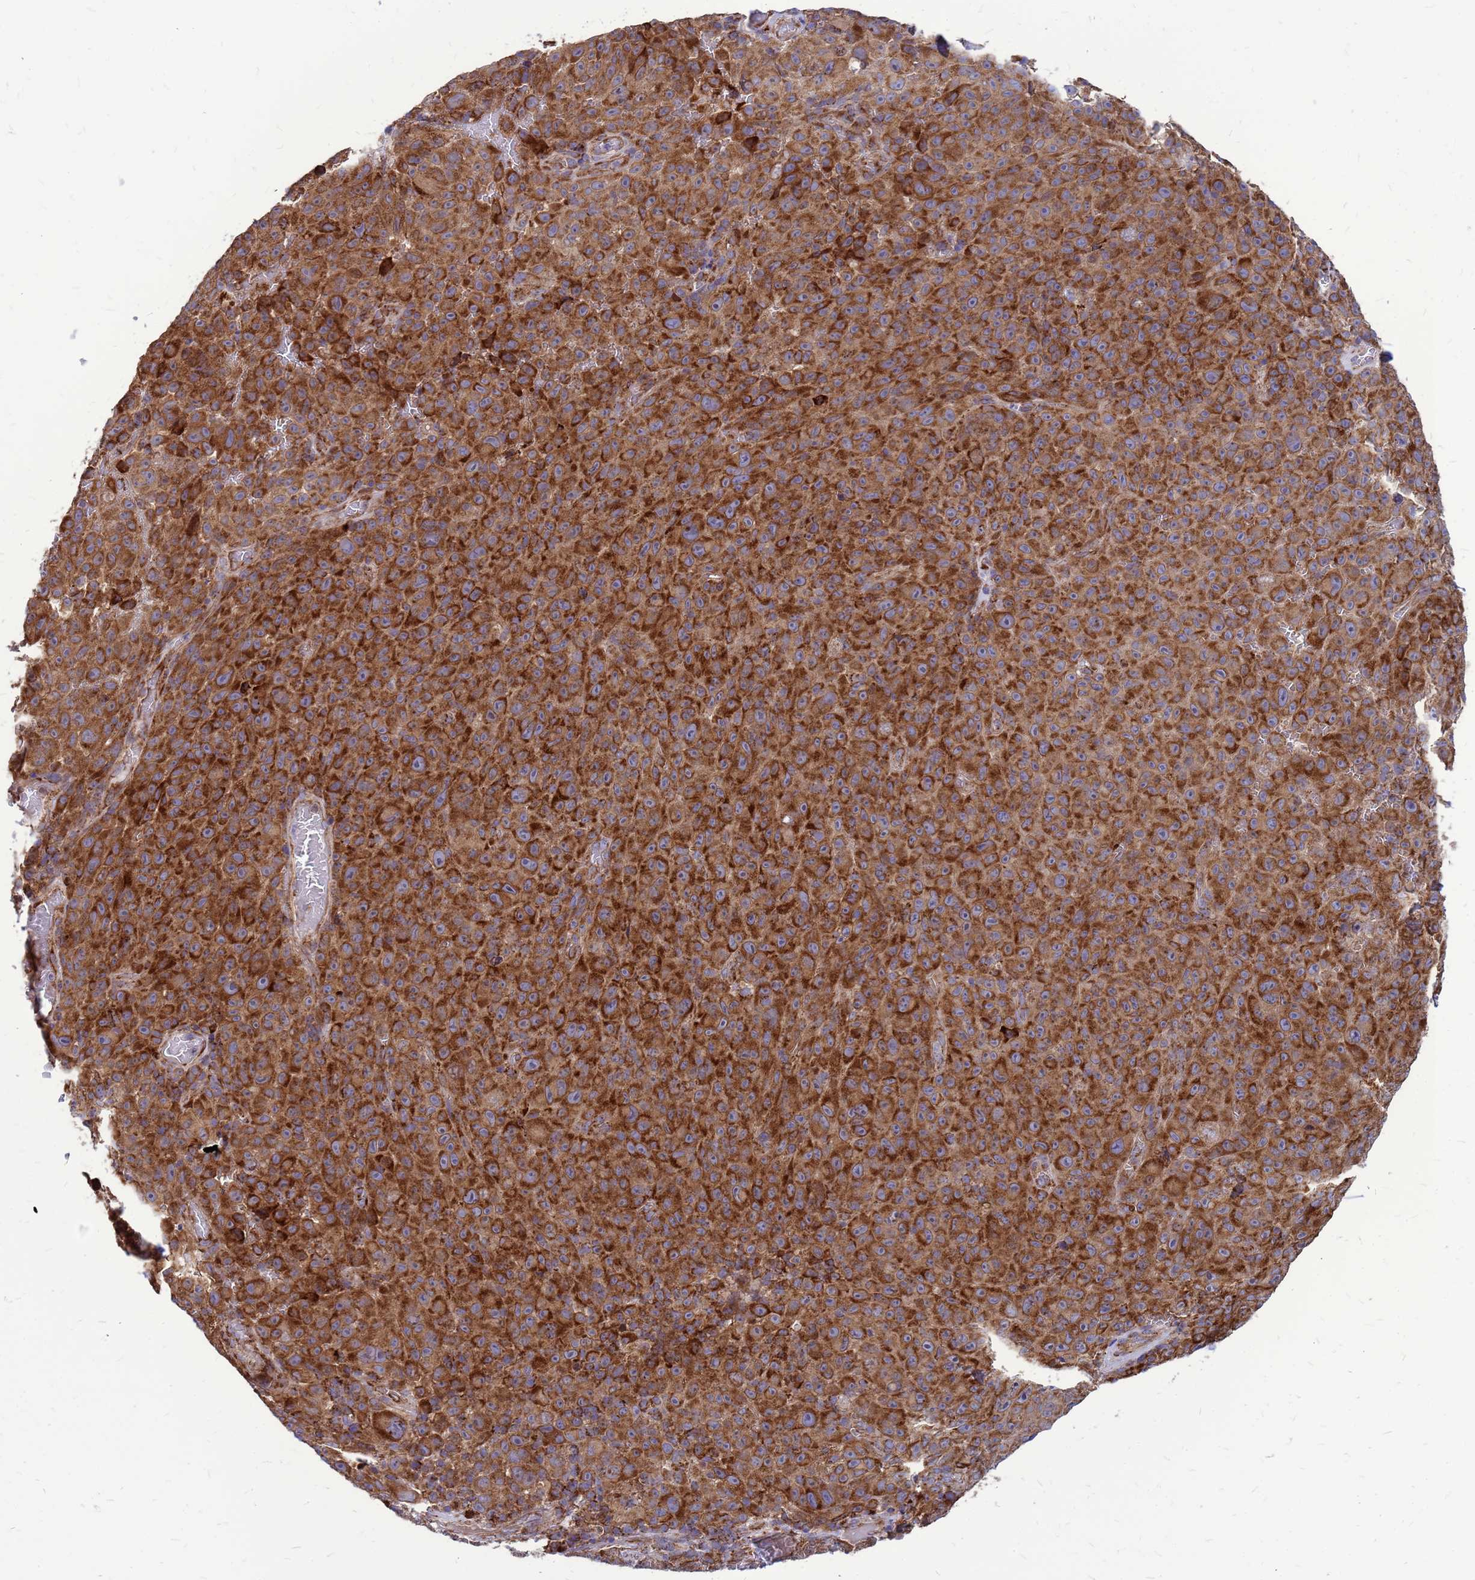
{"staining": {"intensity": "strong", "quantity": ">75%", "location": "cytoplasmic/membranous"}, "tissue": "melanoma", "cell_type": "Tumor cells", "image_type": "cancer", "snomed": [{"axis": "morphology", "description": "Malignant melanoma, NOS"}, {"axis": "topography", "description": "Skin"}], "caption": "Malignant melanoma tissue reveals strong cytoplasmic/membranous staining in about >75% of tumor cells, visualized by immunohistochemistry.", "gene": "FSTL4", "patient": {"sex": "female", "age": 82}}